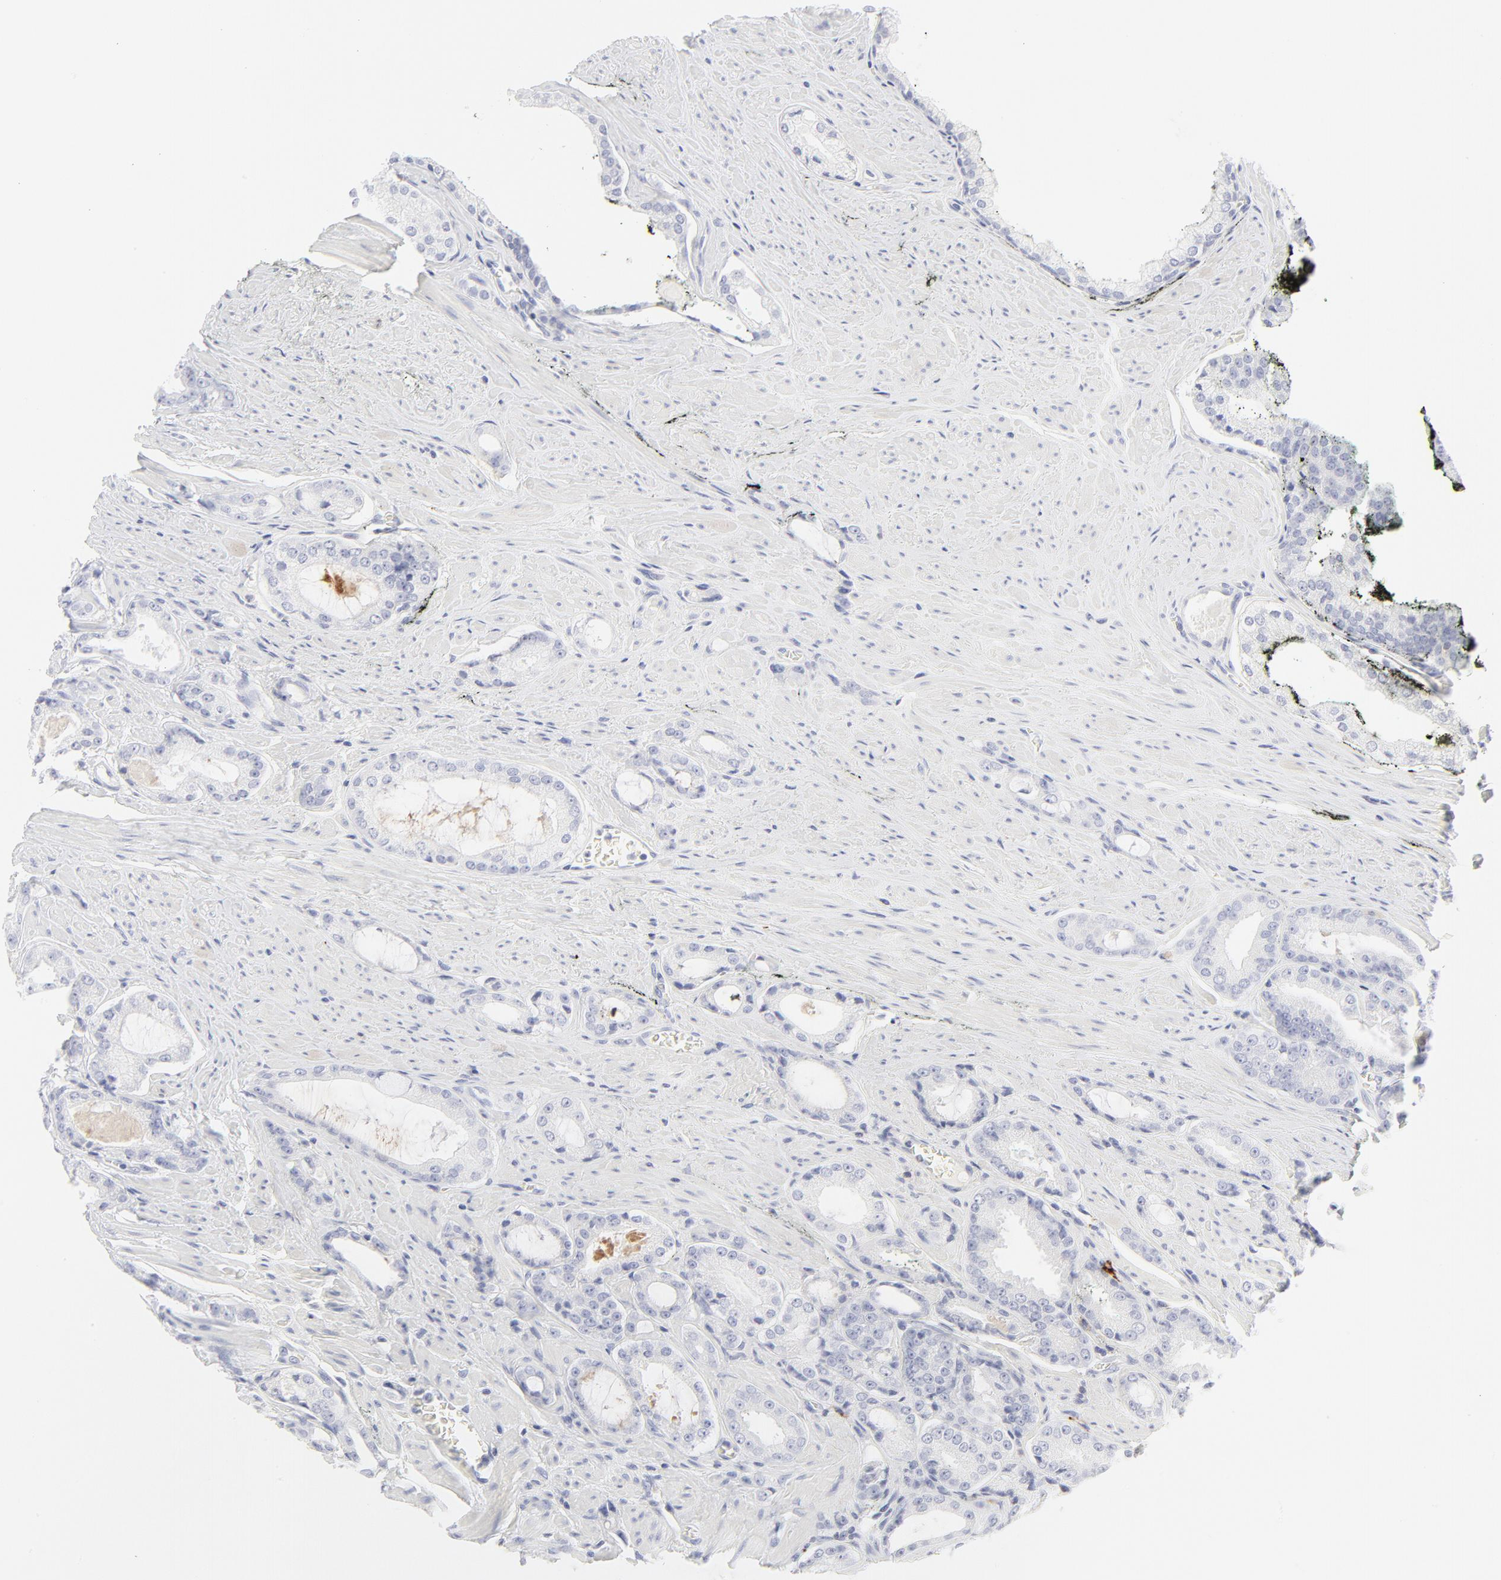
{"staining": {"intensity": "negative", "quantity": "none", "location": "none"}, "tissue": "prostate cancer", "cell_type": "Tumor cells", "image_type": "cancer", "snomed": [{"axis": "morphology", "description": "Adenocarcinoma, Medium grade"}, {"axis": "topography", "description": "Prostate"}], "caption": "Tumor cells are negative for brown protein staining in prostate adenocarcinoma (medium-grade). (Brightfield microscopy of DAB (3,3'-diaminobenzidine) immunohistochemistry (IHC) at high magnification).", "gene": "CCR7", "patient": {"sex": "male", "age": 60}}